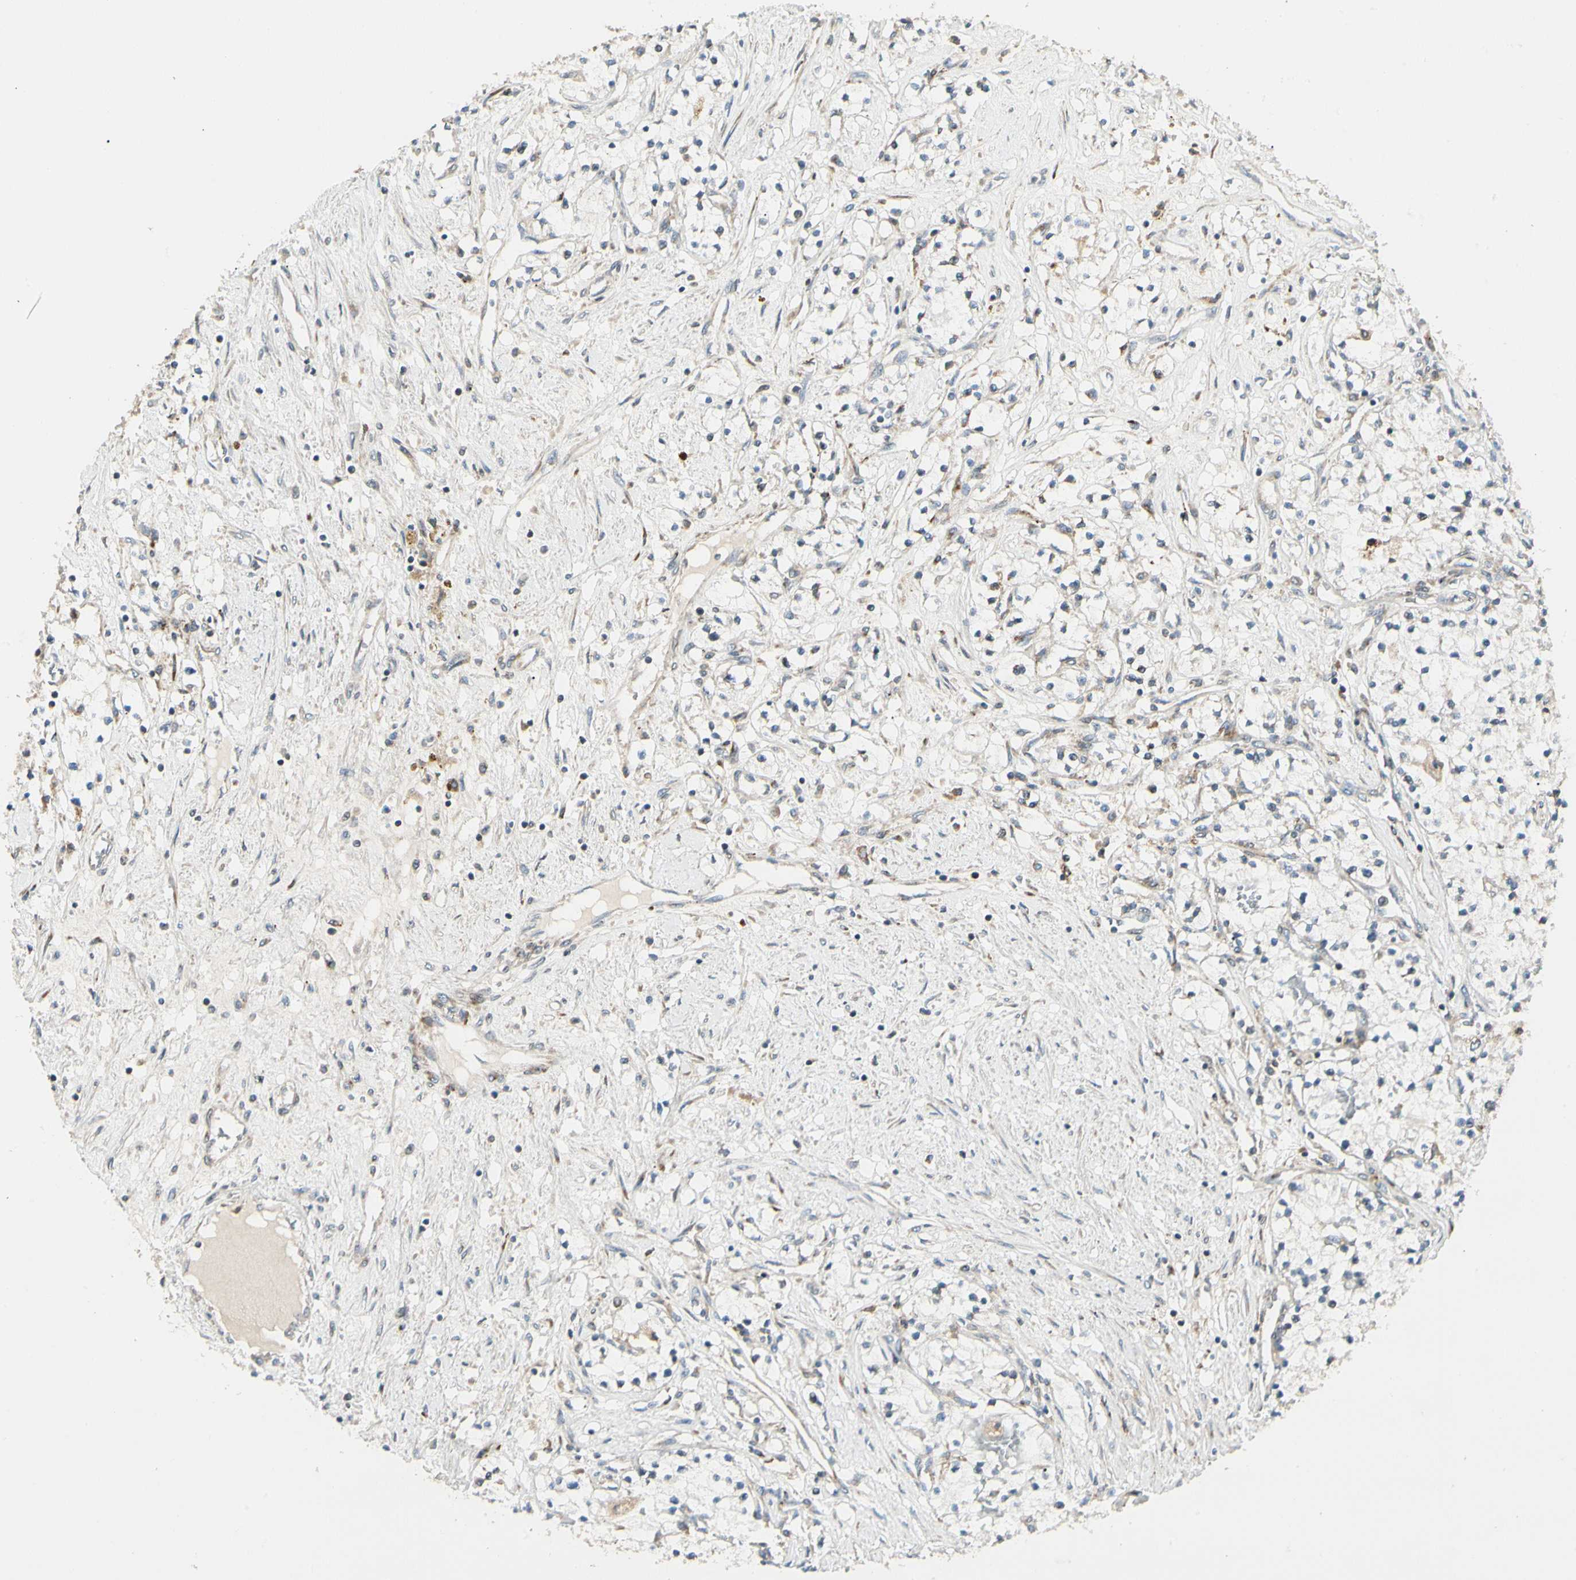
{"staining": {"intensity": "weak", "quantity": "25%-75%", "location": "cytoplasmic/membranous"}, "tissue": "renal cancer", "cell_type": "Tumor cells", "image_type": "cancer", "snomed": [{"axis": "morphology", "description": "Adenocarcinoma, NOS"}, {"axis": "topography", "description": "Kidney"}], "caption": "IHC of human adenocarcinoma (renal) demonstrates low levels of weak cytoplasmic/membranous expression in about 25%-75% of tumor cells. (DAB IHC with brightfield microscopy, high magnification).", "gene": "MRPL9", "patient": {"sex": "male", "age": 68}}